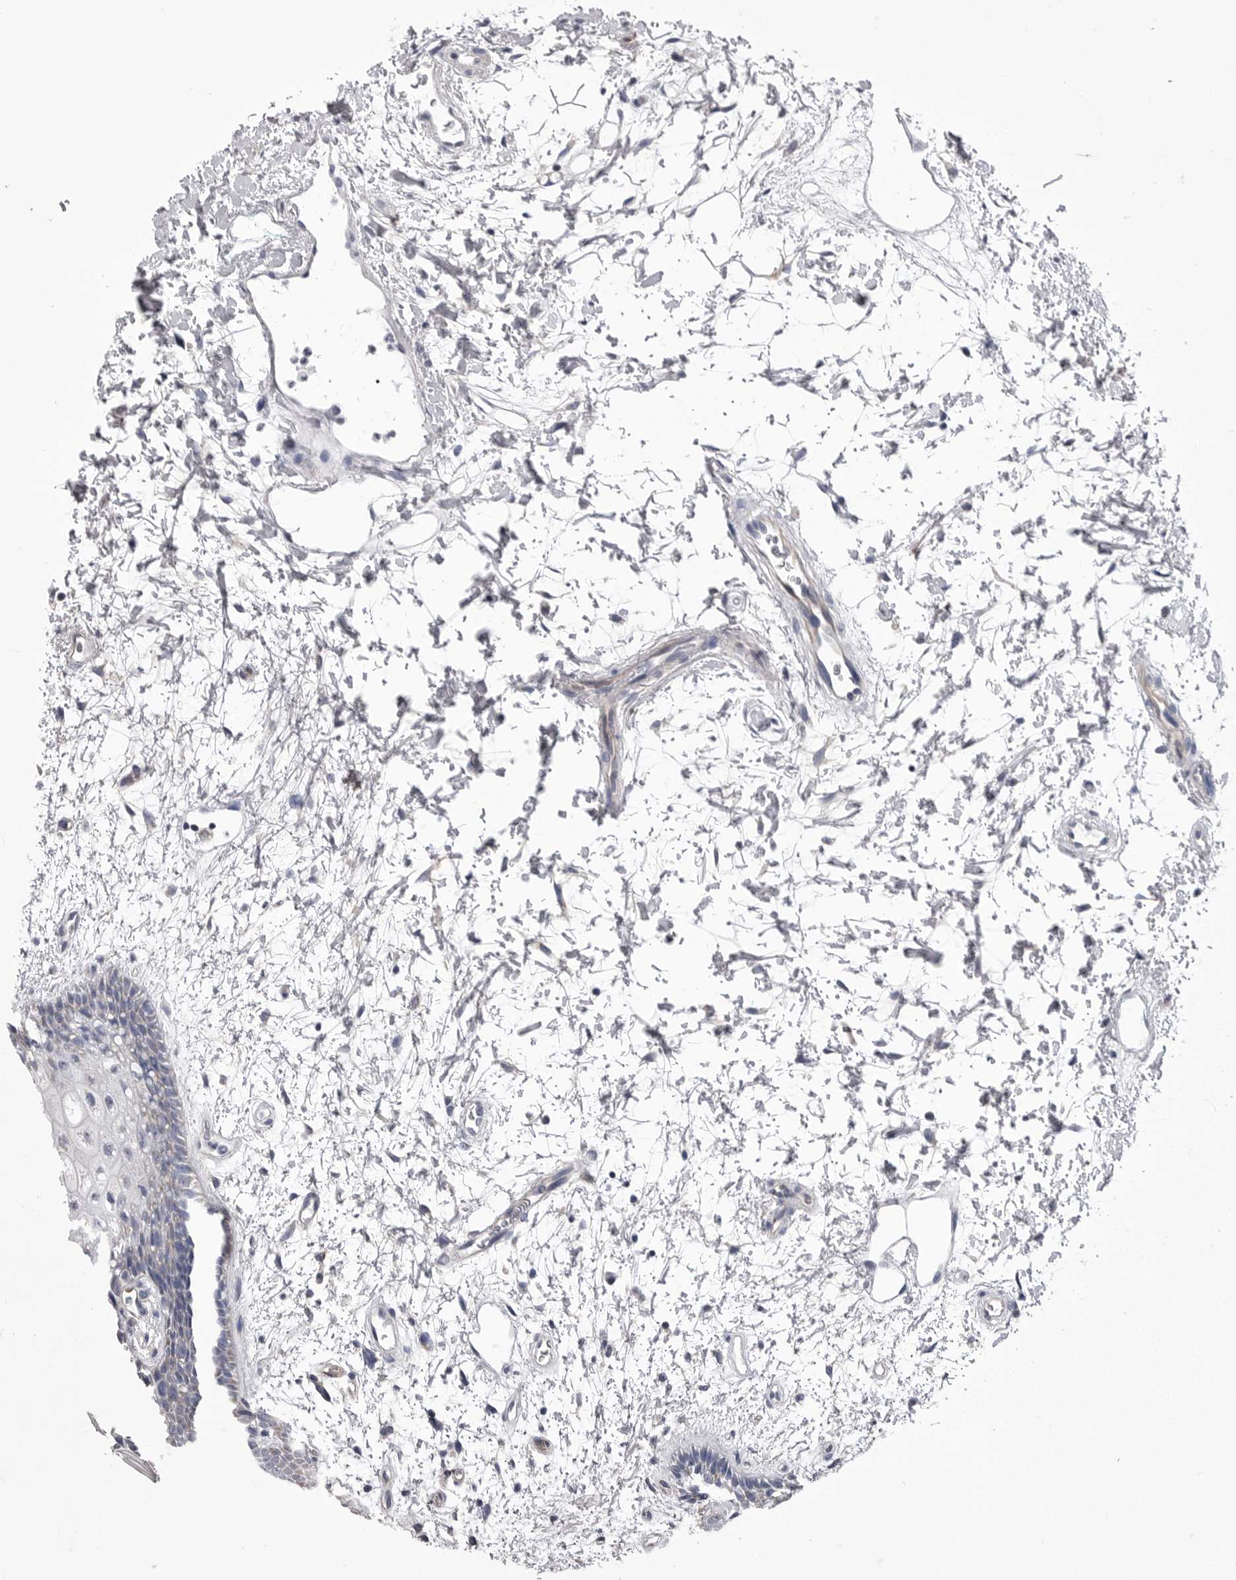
{"staining": {"intensity": "weak", "quantity": "<25%", "location": "cytoplasmic/membranous"}, "tissue": "oral mucosa", "cell_type": "Squamous epithelial cells", "image_type": "normal", "snomed": [{"axis": "morphology", "description": "Normal tissue, NOS"}, {"axis": "topography", "description": "Skeletal muscle"}, {"axis": "topography", "description": "Oral tissue"}, {"axis": "topography", "description": "Peripheral nerve tissue"}], "caption": "Immunohistochemistry (IHC) photomicrograph of unremarkable human oral mucosa stained for a protein (brown), which shows no expression in squamous epithelial cells. The staining is performed using DAB brown chromogen with nuclei counter-stained in using hematoxylin.", "gene": "OPLAH", "patient": {"sex": "female", "age": 84}}